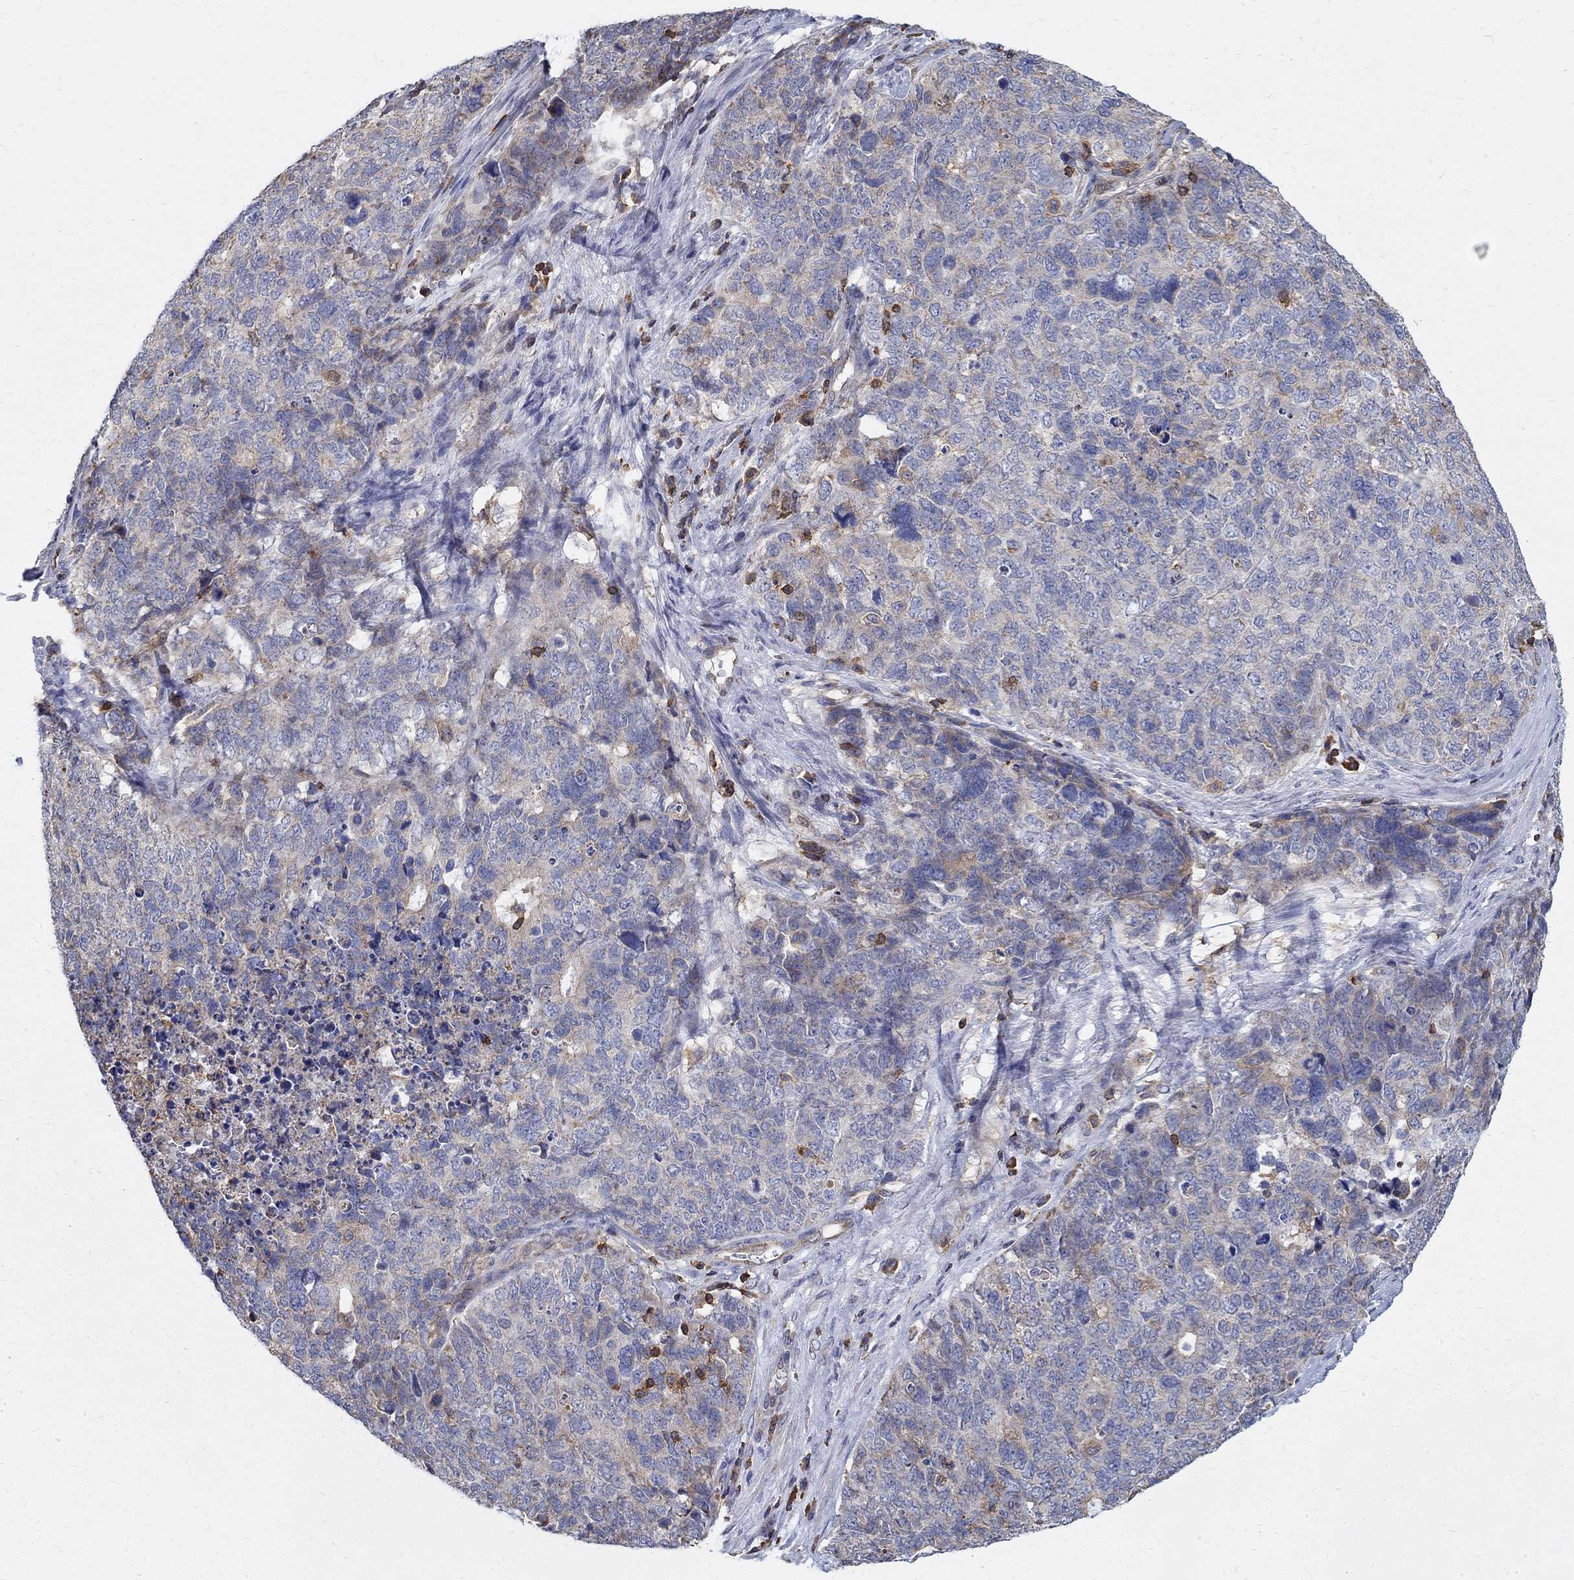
{"staining": {"intensity": "weak", "quantity": "<25%", "location": "cytoplasmic/membranous"}, "tissue": "cervical cancer", "cell_type": "Tumor cells", "image_type": "cancer", "snomed": [{"axis": "morphology", "description": "Squamous cell carcinoma, NOS"}, {"axis": "topography", "description": "Cervix"}], "caption": "Tumor cells show no significant protein expression in squamous cell carcinoma (cervical).", "gene": "AGAP2", "patient": {"sex": "female", "age": 63}}